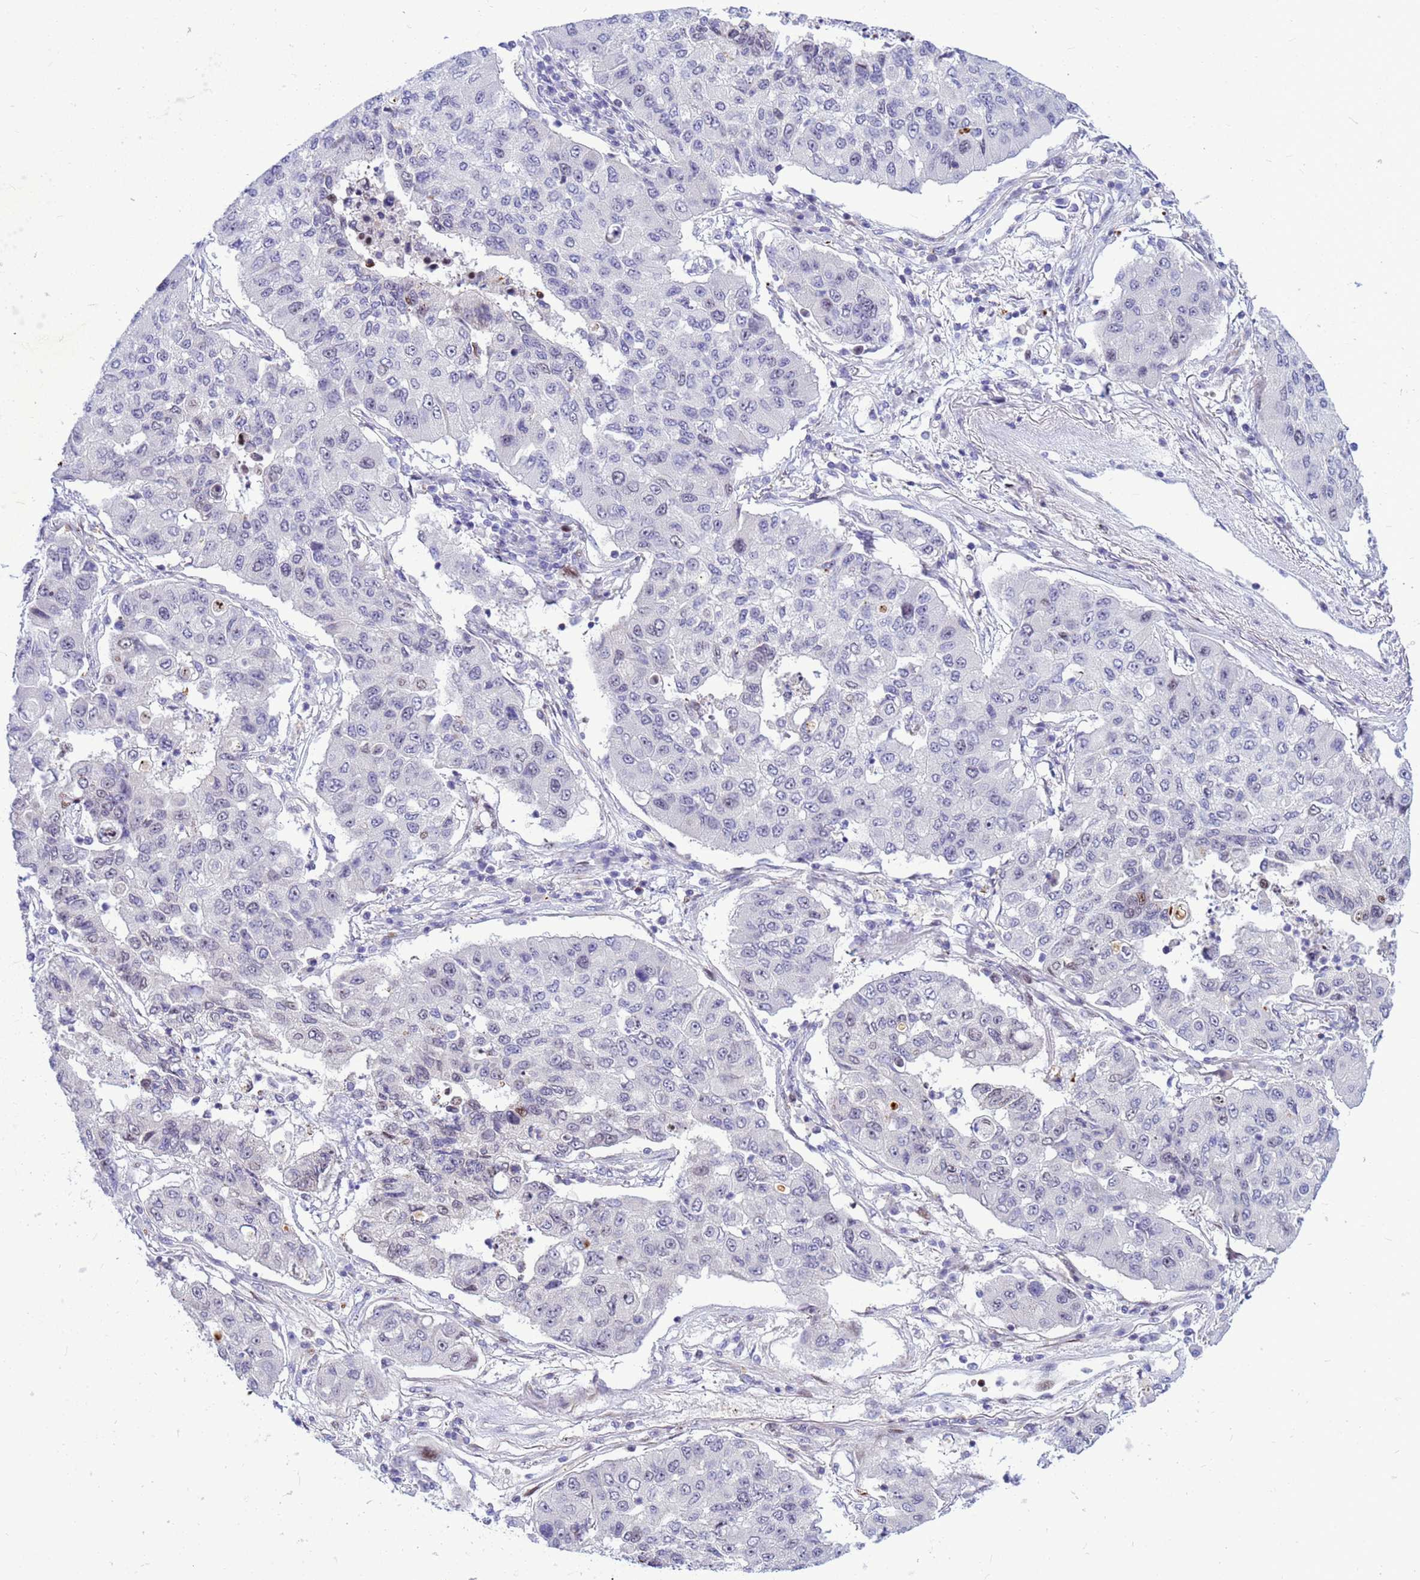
{"staining": {"intensity": "negative", "quantity": "none", "location": "none"}, "tissue": "lung cancer", "cell_type": "Tumor cells", "image_type": "cancer", "snomed": [{"axis": "morphology", "description": "Squamous cell carcinoma, NOS"}, {"axis": "topography", "description": "Lung"}], "caption": "Protein analysis of lung cancer reveals no significant staining in tumor cells.", "gene": "ADAMTS7", "patient": {"sex": "male", "age": 74}}